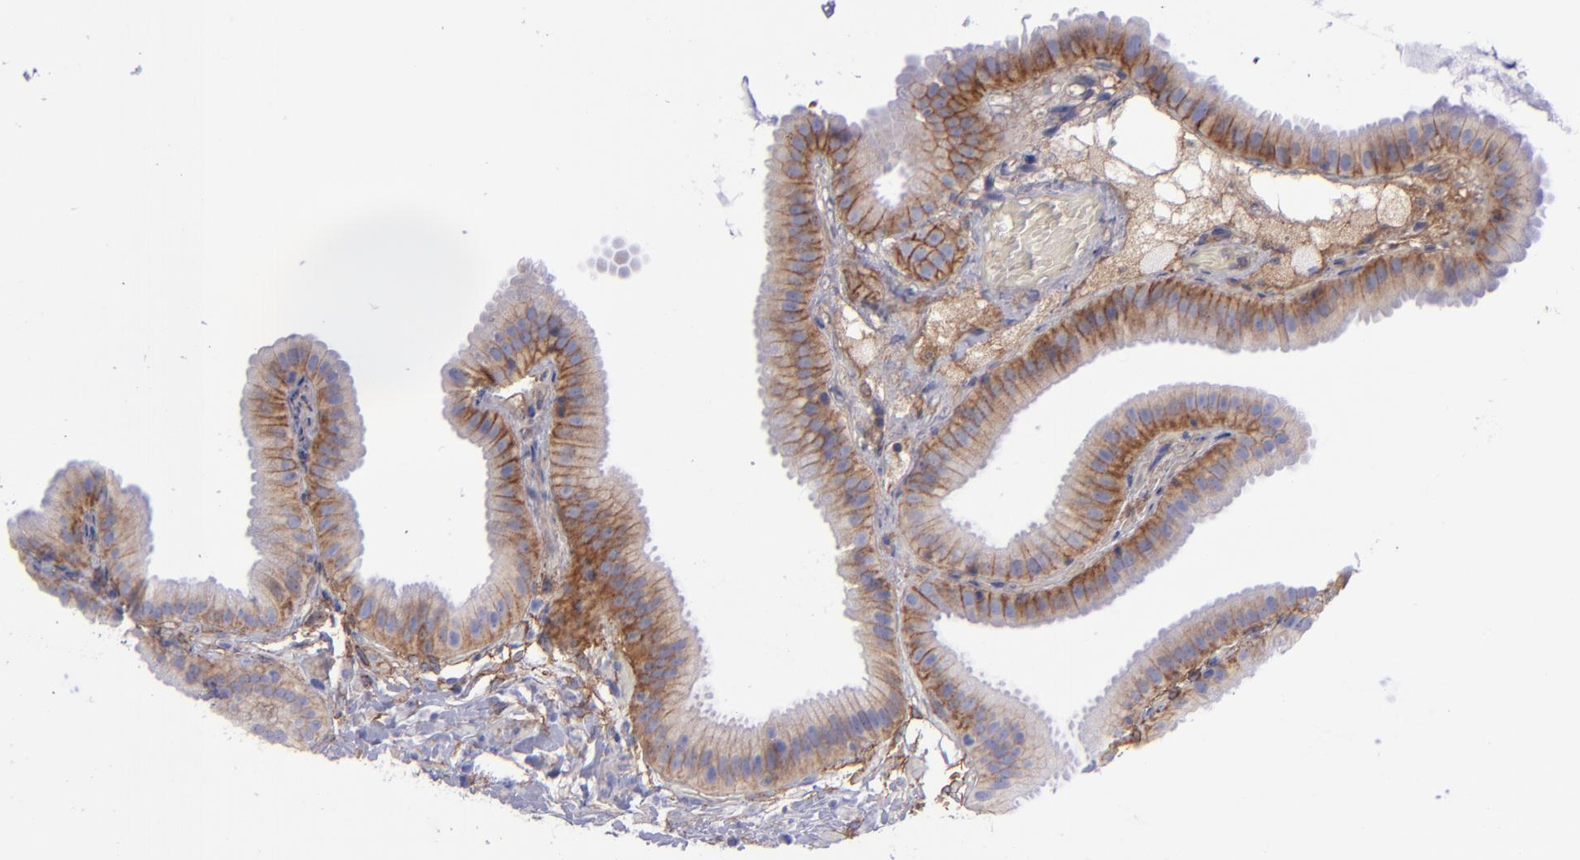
{"staining": {"intensity": "moderate", "quantity": ">75%", "location": "cytoplasmic/membranous"}, "tissue": "gallbladder", "cell_type": "Glandular cells", "image_type": "normal", "snomed": [{"axis": "morphology", "description": "Normal tissue, NOS"}, {"axis": "topography", "description": "Gallbladder"}], "caption": "About >75% of glandular cells in benign human gallbladder reveal moderate cytoplasmic/membranous protein staining as visualized by brown immunohistochemical staining.", "gene": "ITGAV", "patient": {"sex": "female", "age": 63}}